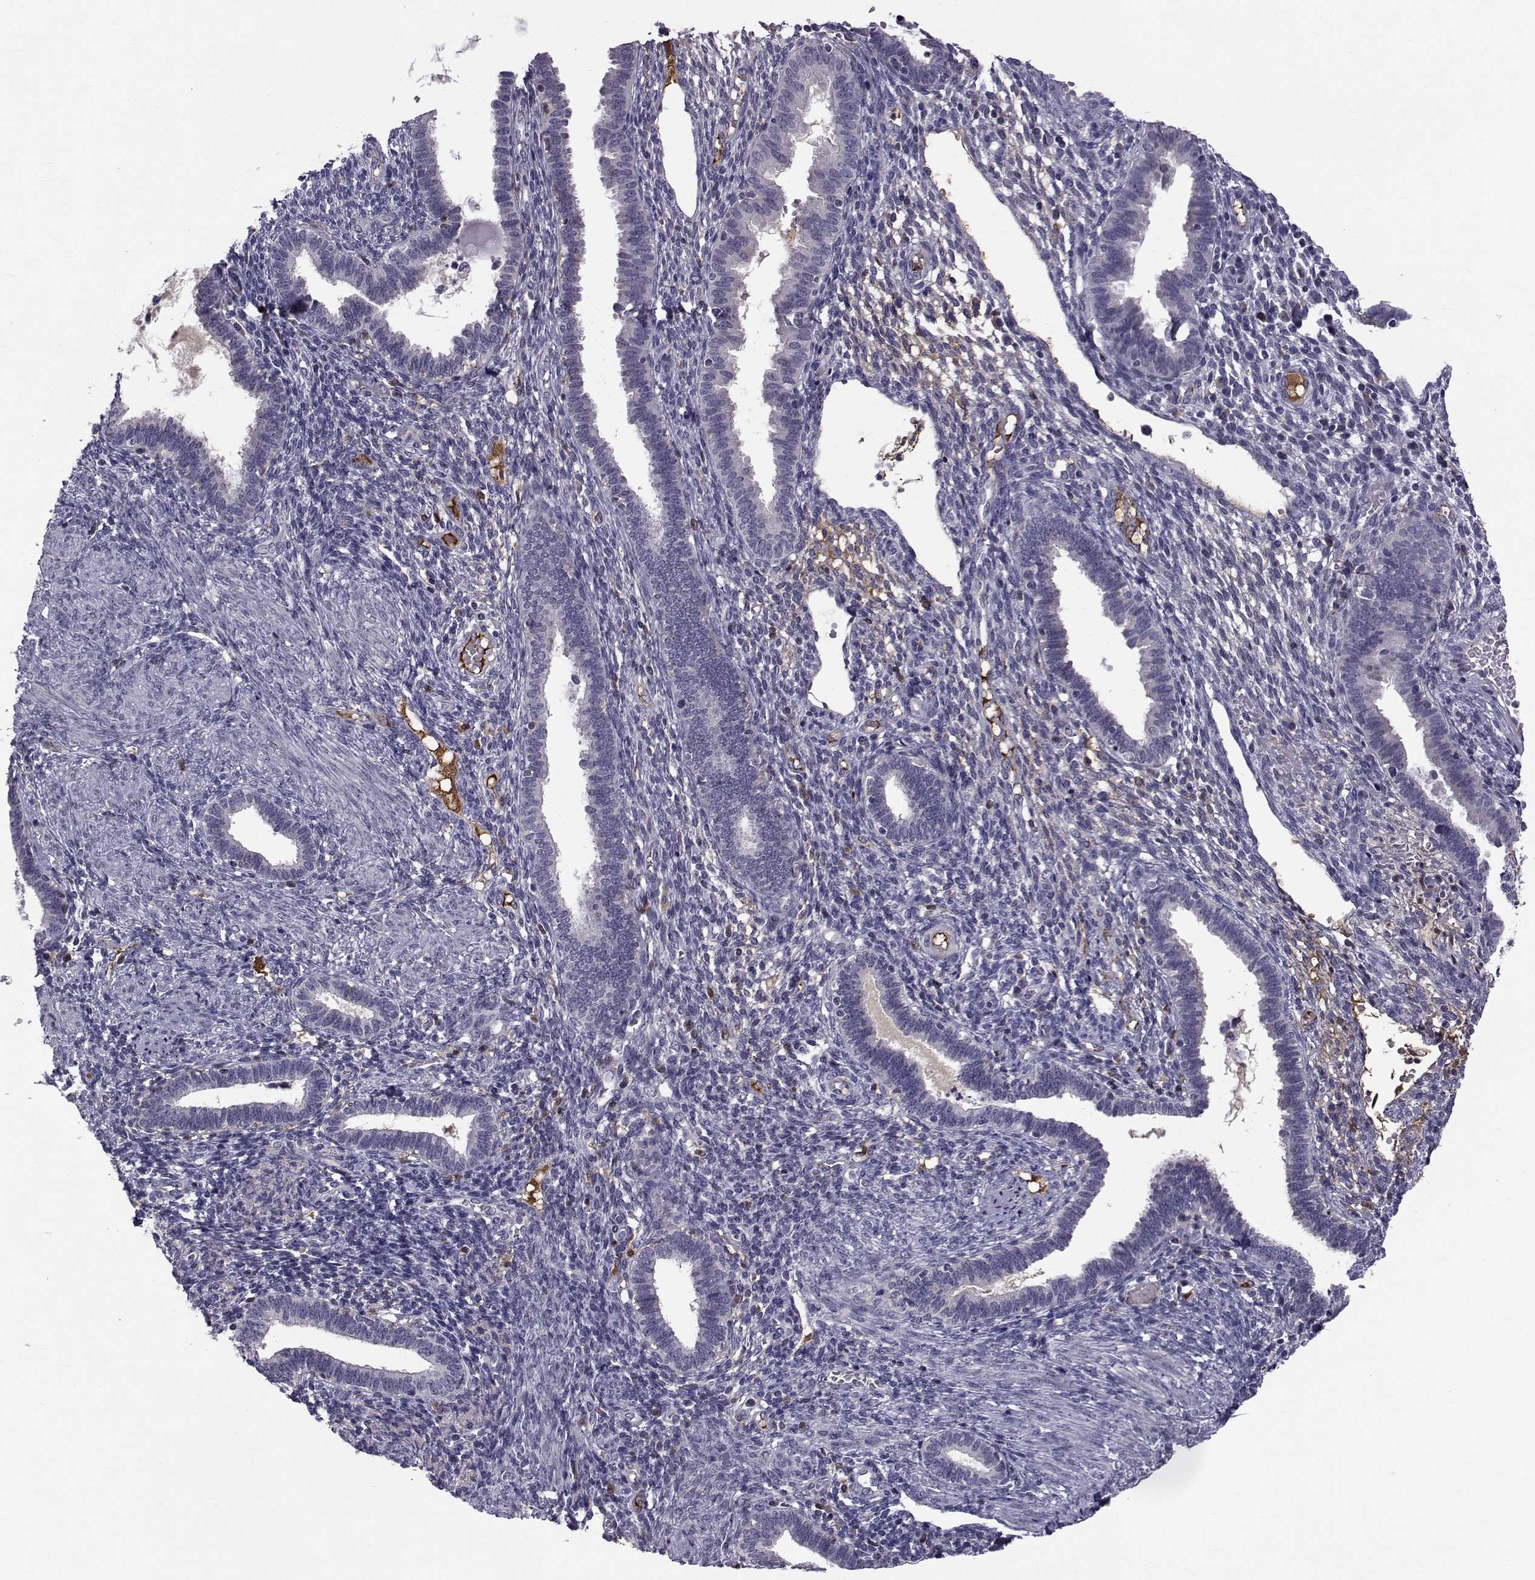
{"staining": {"intensity": "moderate", "quantity": "25%-75%", "location": "cytoplasmic/membranous"}, "tissue": "endometrium", "cell_type": "Cells in endometrial stroma", "image_type": "normal", "snomed": [{"axis": "morphology", "description": "Normal tissue, NOS"}, {"axis": "topography", "description": "Endometrium"}], "caption": "Endometrium stained for a protein displays moderate cytoplasmic/membranous positivity in cells in endometrial stroma. Nuclei are stained in blue.", "gene": "TNFRSF11B", "patient": {"sex": "female", "age": 42}}